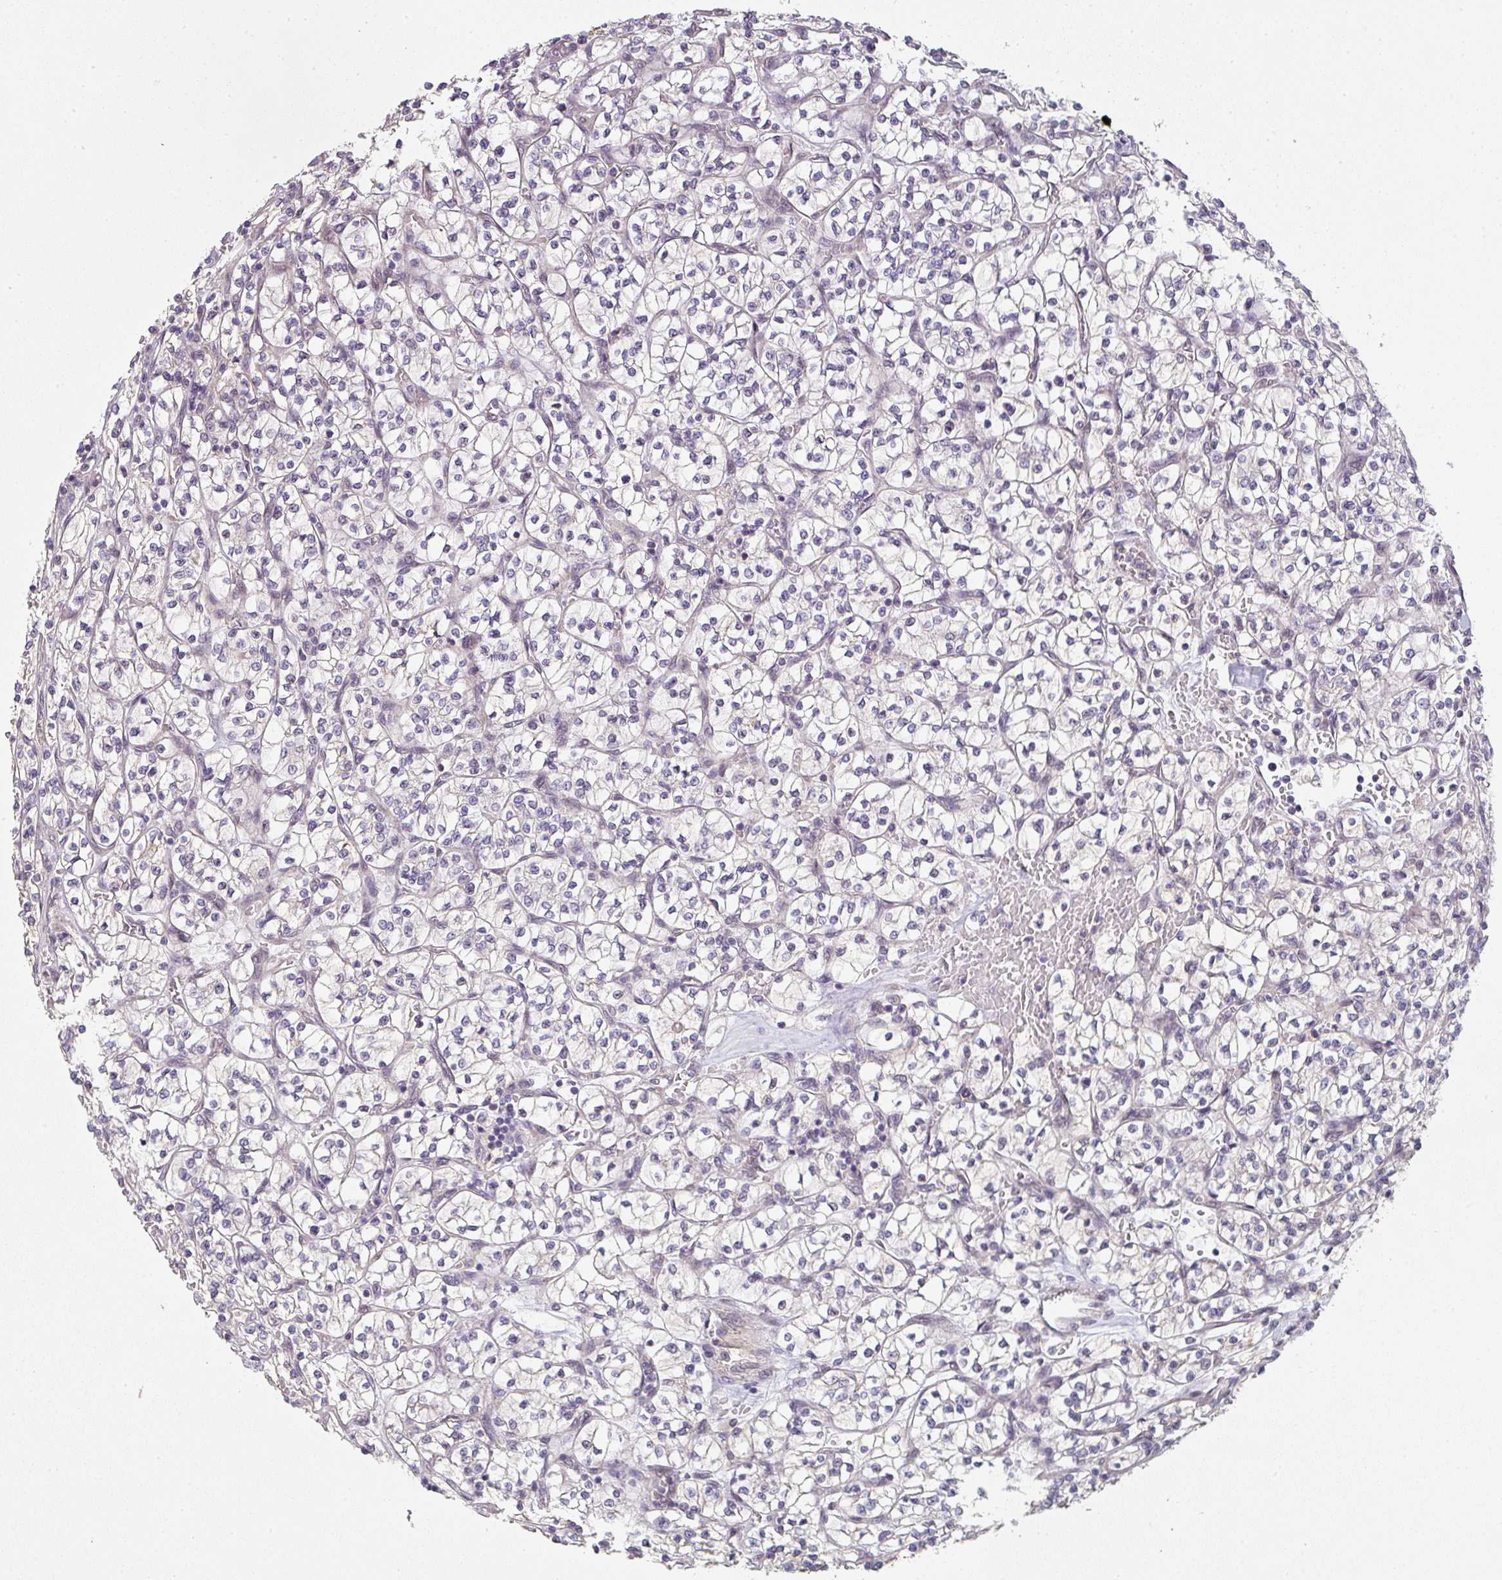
{"staining": {"intensity": "negative", "quantity": "none", "location": "none"}, "tissue": "renal cancer", "cell_type": "Tumor cells", "image_type": "cancer", "snomed": [{"axis": "morphology", "description": "Adenocarcinoma, NOS"}, {"axis": "topography", "description": "Kidney"}], "caption": "High power microscopy histopathology image of an IHC photomicrograph of renal cancer (adenocarcinoma), revealing no significant expression in tumor cells.", "gene": "TNFRSF10A", "patient": {"sex": "female", "age": 64}}